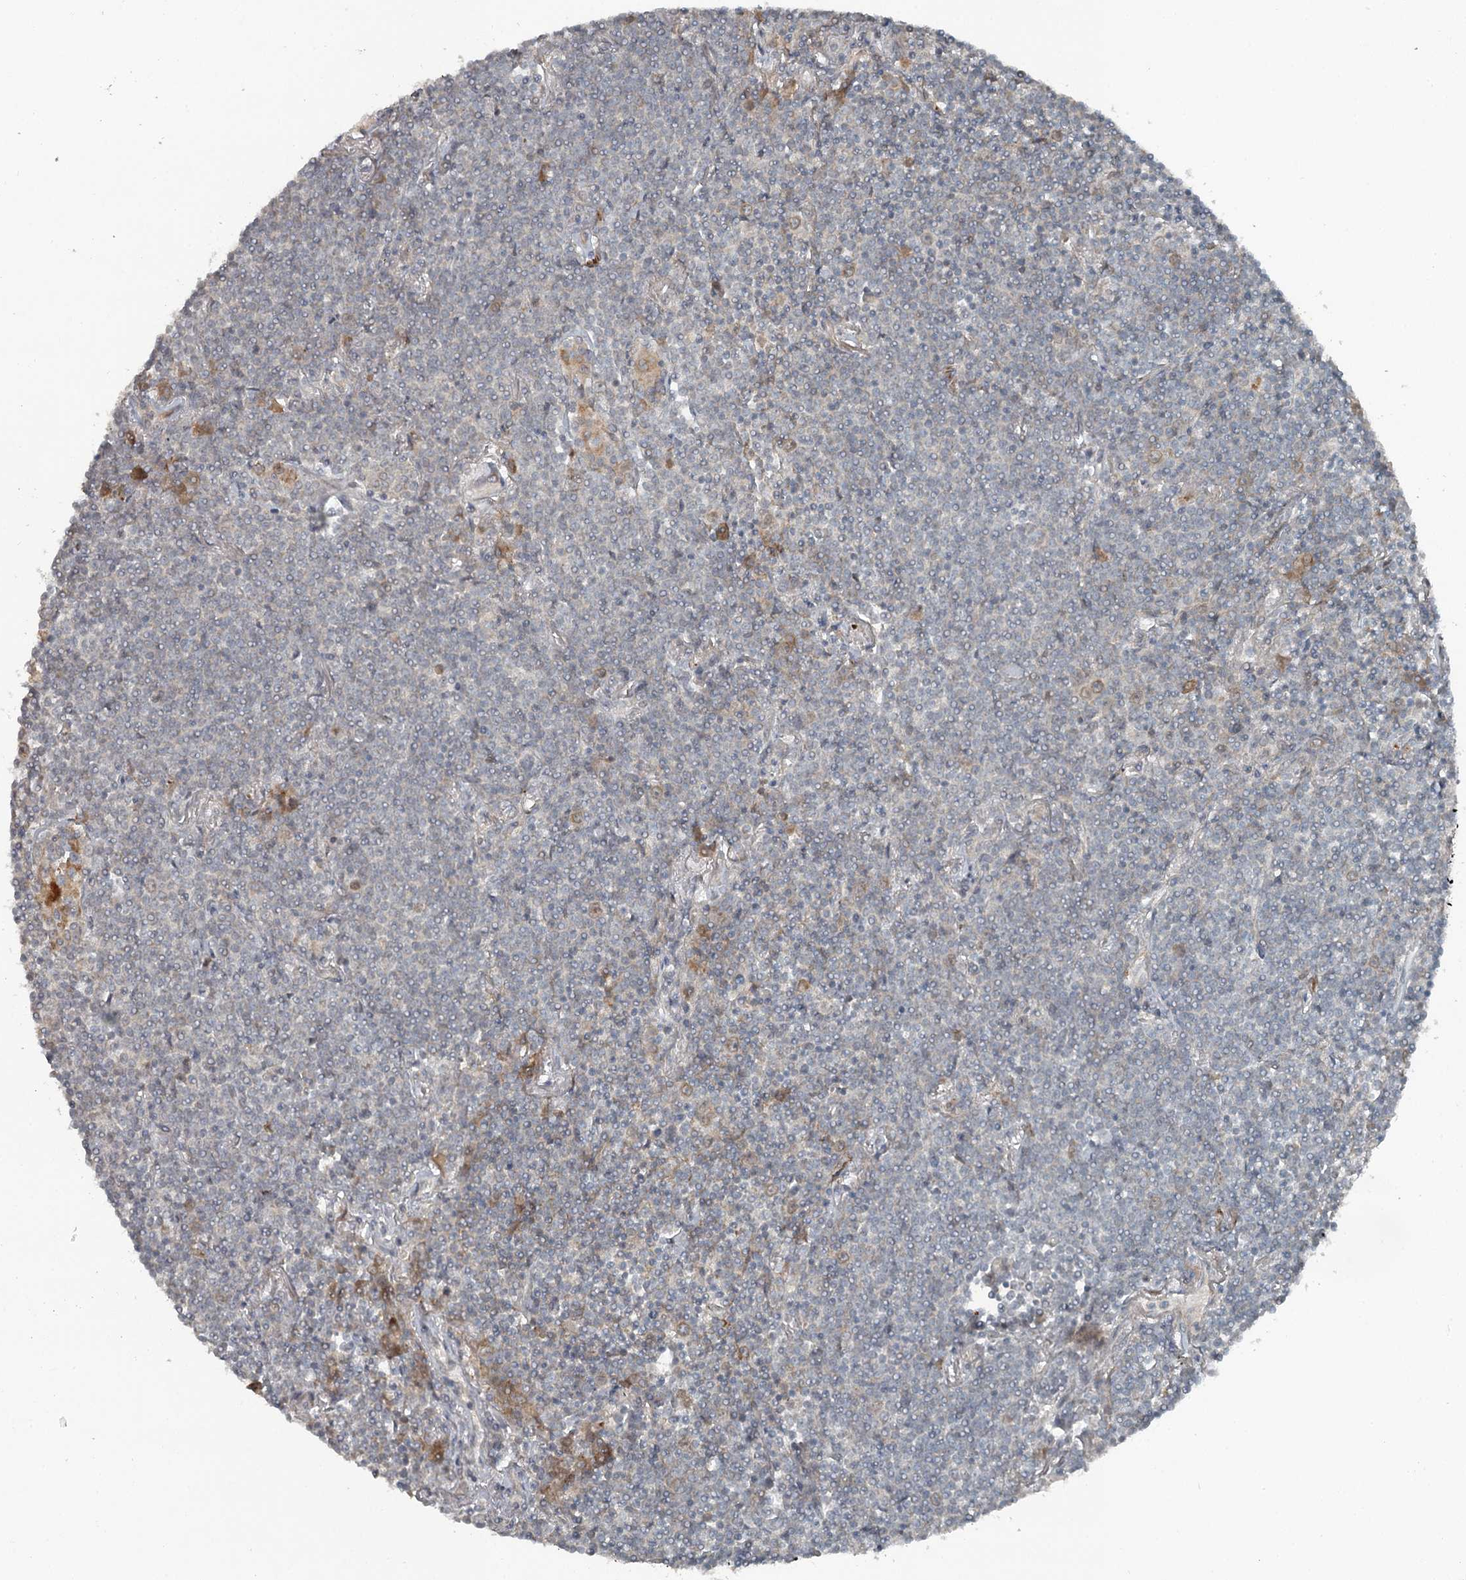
{"staining": {"intensity": "negative", "quantity": "none", "location": "none"}, "tissue": "lymphoma", "cell_type": "Tumor cells", "image_type": "cancer", "snomed": [{"axis": "morphology", "description": "Malignant lymphoma, non-Hodgkin's type, Low grade"}, {"axis": "topography", "description": "Lung"}], "caption": "Tumor cells show no significant protein staining in lymphoma.", "gene": "SLC39A8", "patient": {"sex": "female", "age": 71}}